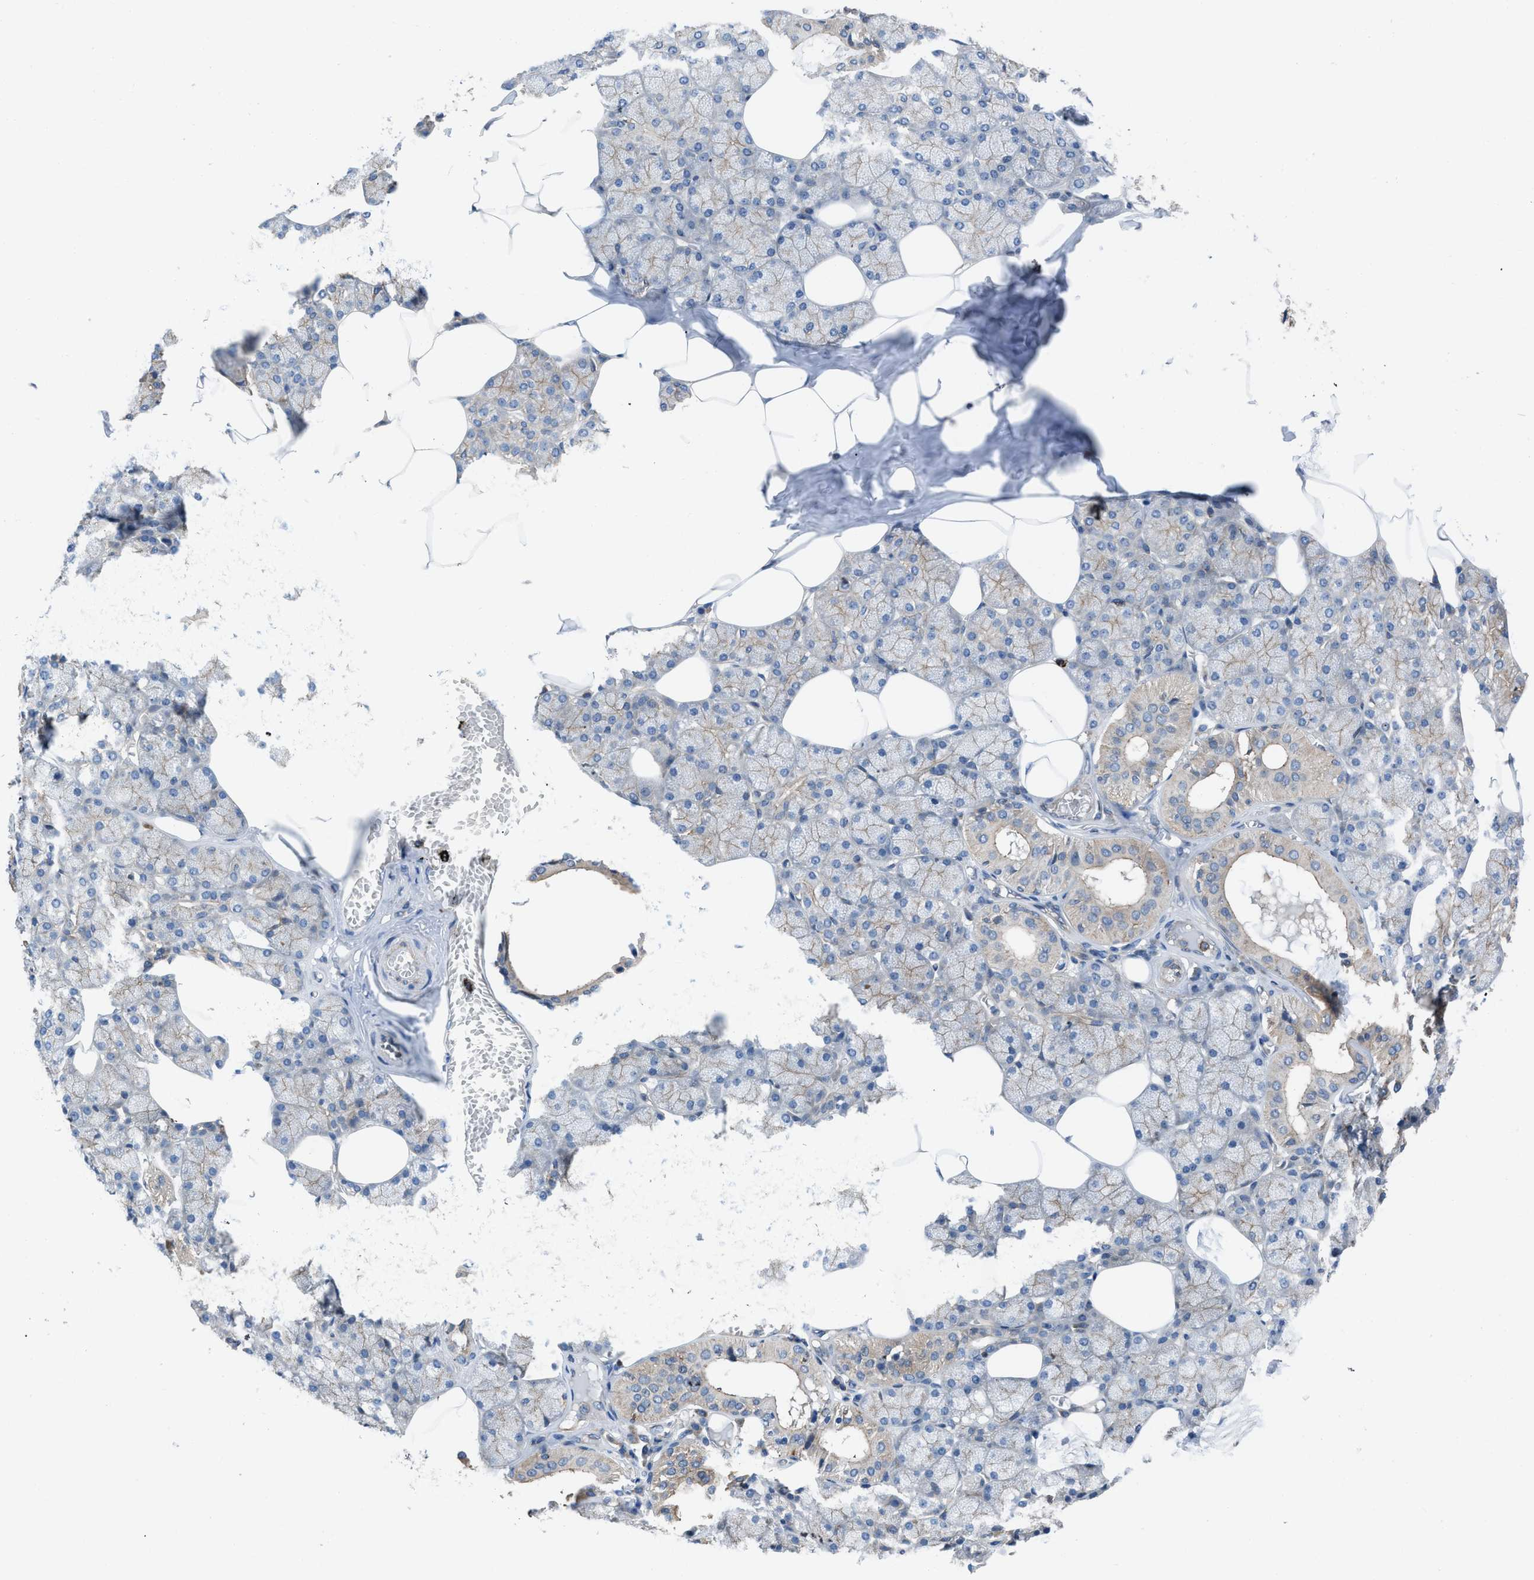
{"staining": {"intensity": "moderate", "quantity": "25%-75%", "location": "cytoplasmic/membranous"}, "tissue": "salivary gland", "cell_type": "Glandular cells", "image_type": "normal", "snomed": [{"axis": "morphology", "description": "Normal tissue, NOS"}, {"axis": "topography", "description": "Salivary gland"}], "caption": "Glandular cells show moderate cytoplasmic/membranous expression in approximately 25%-75% of cells in unremarkable salivary gland. Using DAB (3,3'-diaminobenzidine) (brown) and hematoxylin (blue) stains, captured at high magnification using brightfield microscopy.", "gene": "MYO18A", "patient": {"sex": "male", "age": 62}}